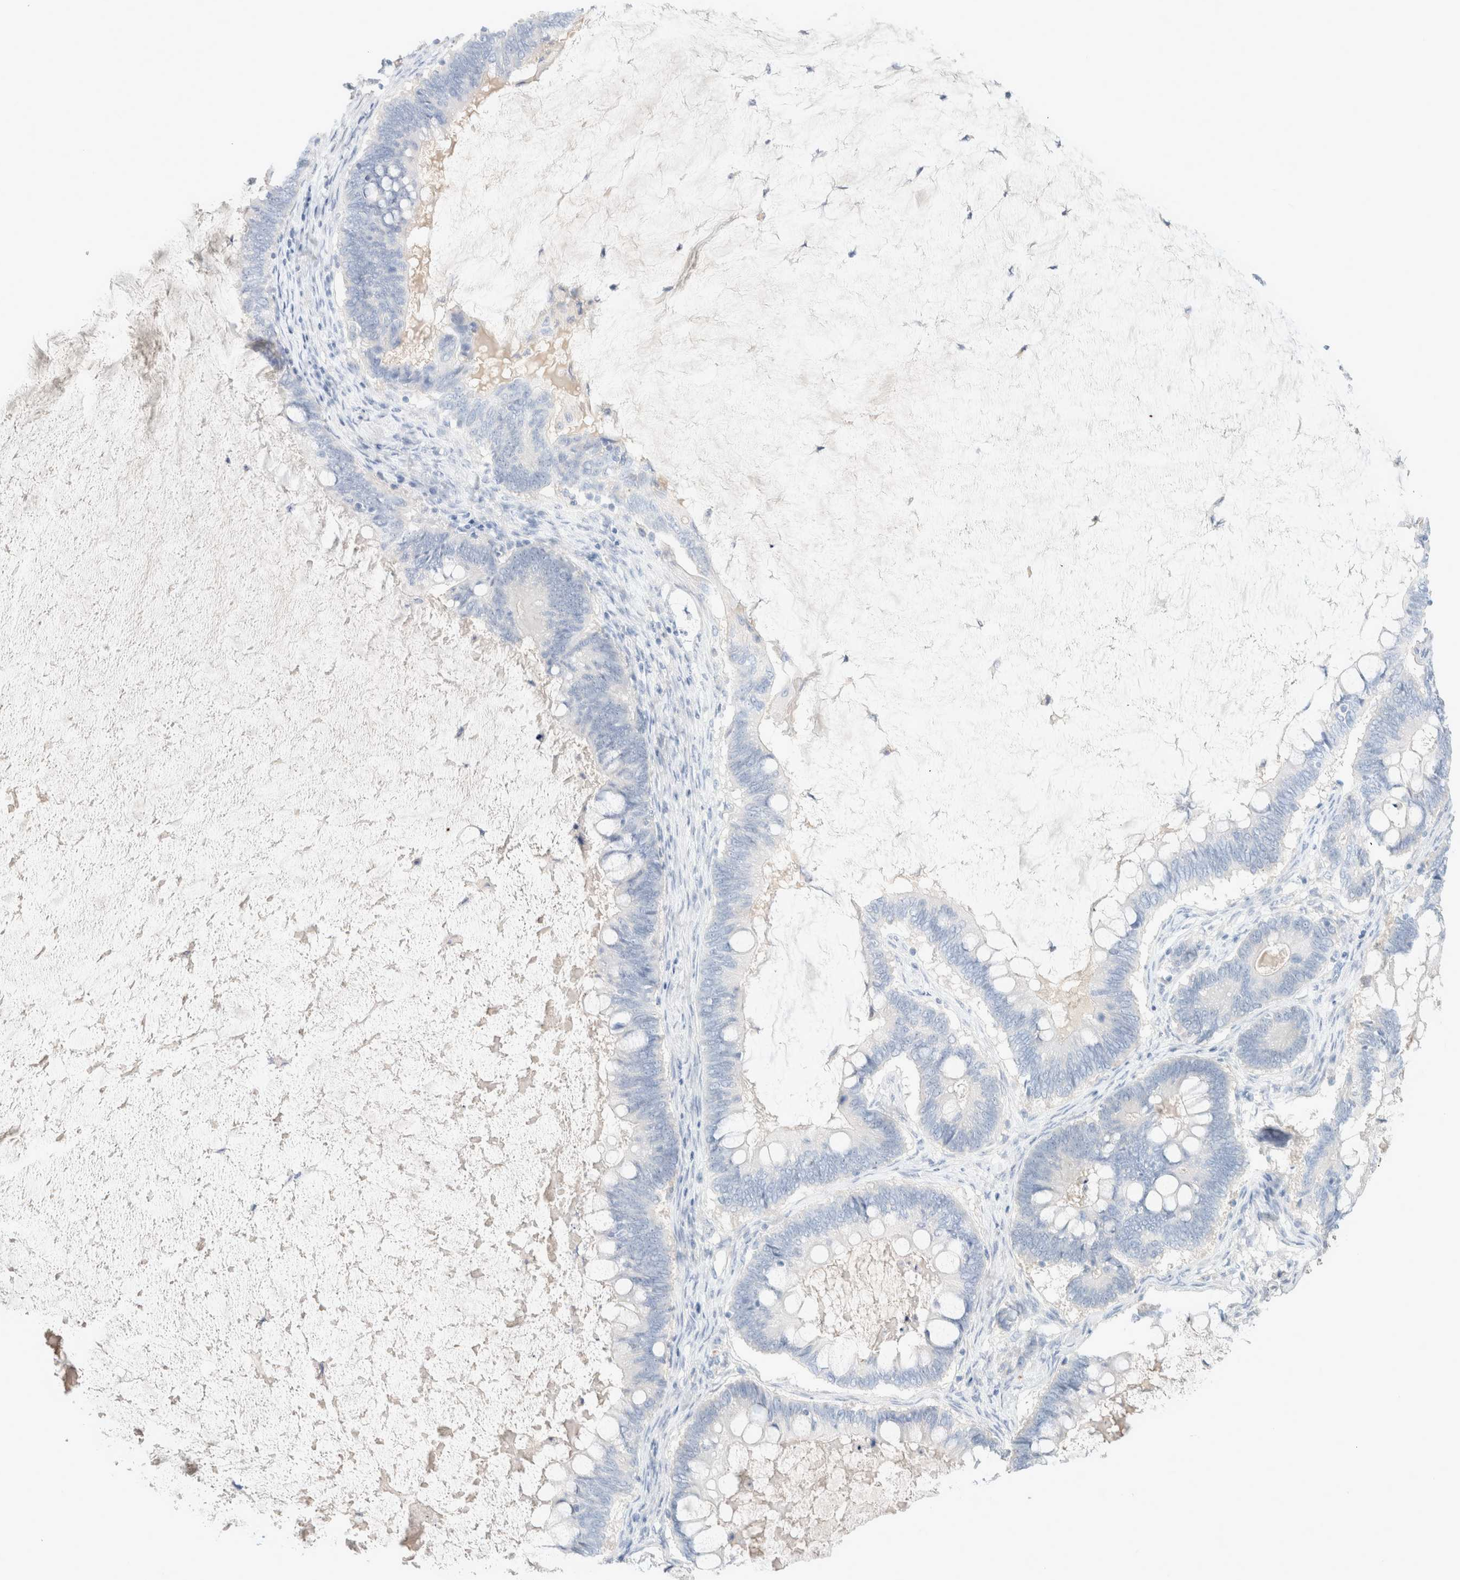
{"staining": {"intensity": "negative", "quantity": "none", "location": "none"}, "tissue": "ovarian cancer", "cell_type": "Tumor cells", "image_type": "cancer", "snomed": [{"axis": "morphology", "description": "Cystadenocarcinoma, mucinous, NOS"}, {"axis": "topography", "description": "Ovary"}], "caption": "Tumor cells are negative for brown protein staining in ovarian mucinous cystadenocarcinoma.", "gene": "CPQ", "patient": {"sex": "female", "age": 61}}